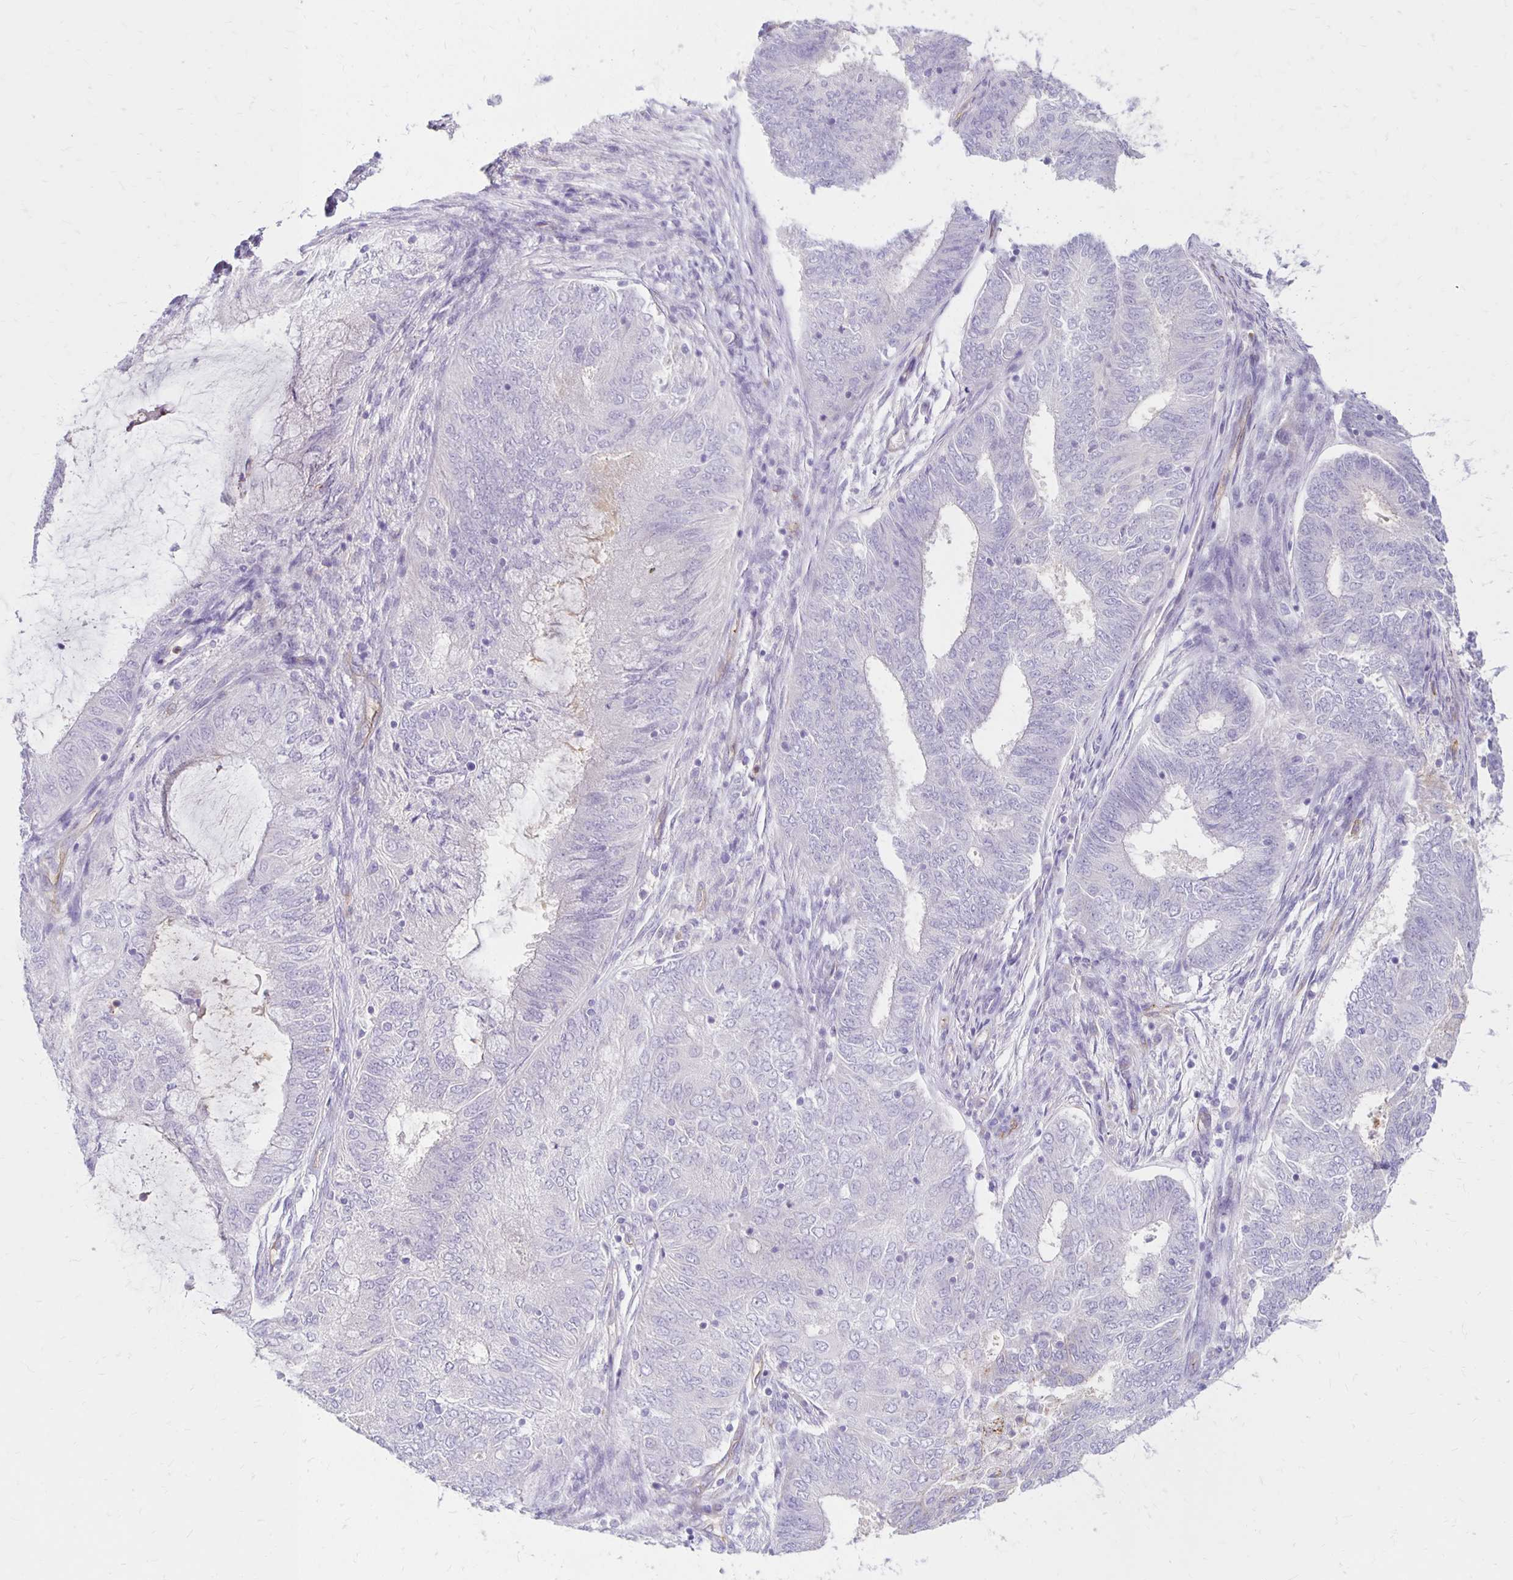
{"staining": {"intensity": "negative", "quantity": "none", "location": "none"}, "tissue": "endometrial cancer", "cell_type": "Tumor cells", "image_type": "cancer", "snomed": [{"axis": "morphology", "description": "Adenocarcinoma, NOS"}, {"axis": "topography", "description": "Endometrium"}], "caption": "Tumor cells are negative for brown protein staining in endometrial adenocarcinoma.", "gene": "TTYH1", "patient": {"sex": "female", "age": 62}}